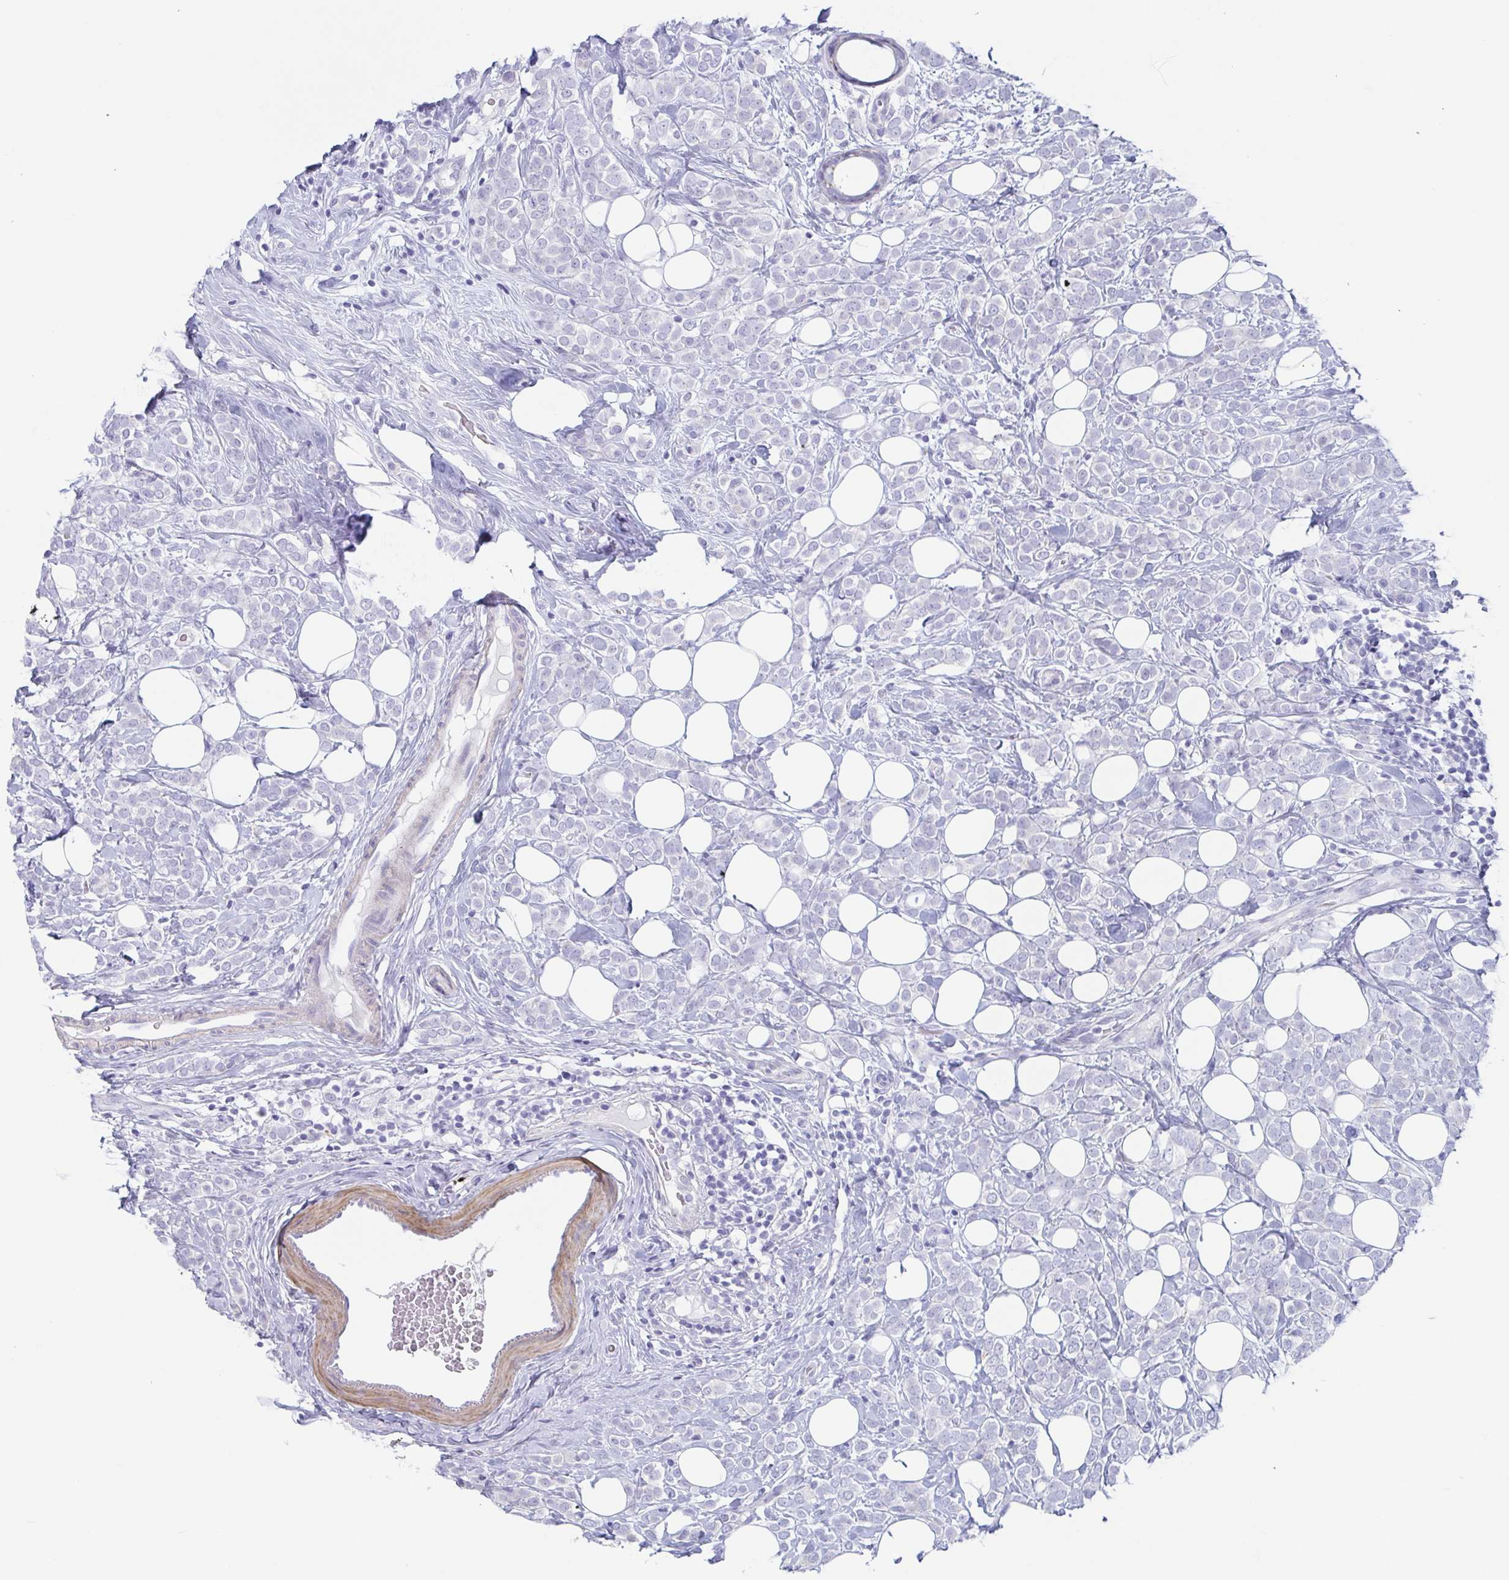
{"staining": {"intensity": "negative", "quantity": "none", "location": "none"}, "tissue": "breast cancer", "cell_type": "Tumor cells", "image_type": "cancer", "snomed": [{"axis": "morphology", "description": "Lobular carcinoma"}, {"axis": "topography", "description": "Breast"}], "caption": "Immunohistochemistry (IHC) image of human breast cancer (lobular carcinoma) stained for a protein (brown), which demonstrates no expression in tumor cells. Brightfield microscopy of immunohistochemistry stained with DAB (brown) and hematoxylin (blue), captured at high magnification.", "gene": "TAGLN3", "patient": {"sex": "female", "age": 49}}